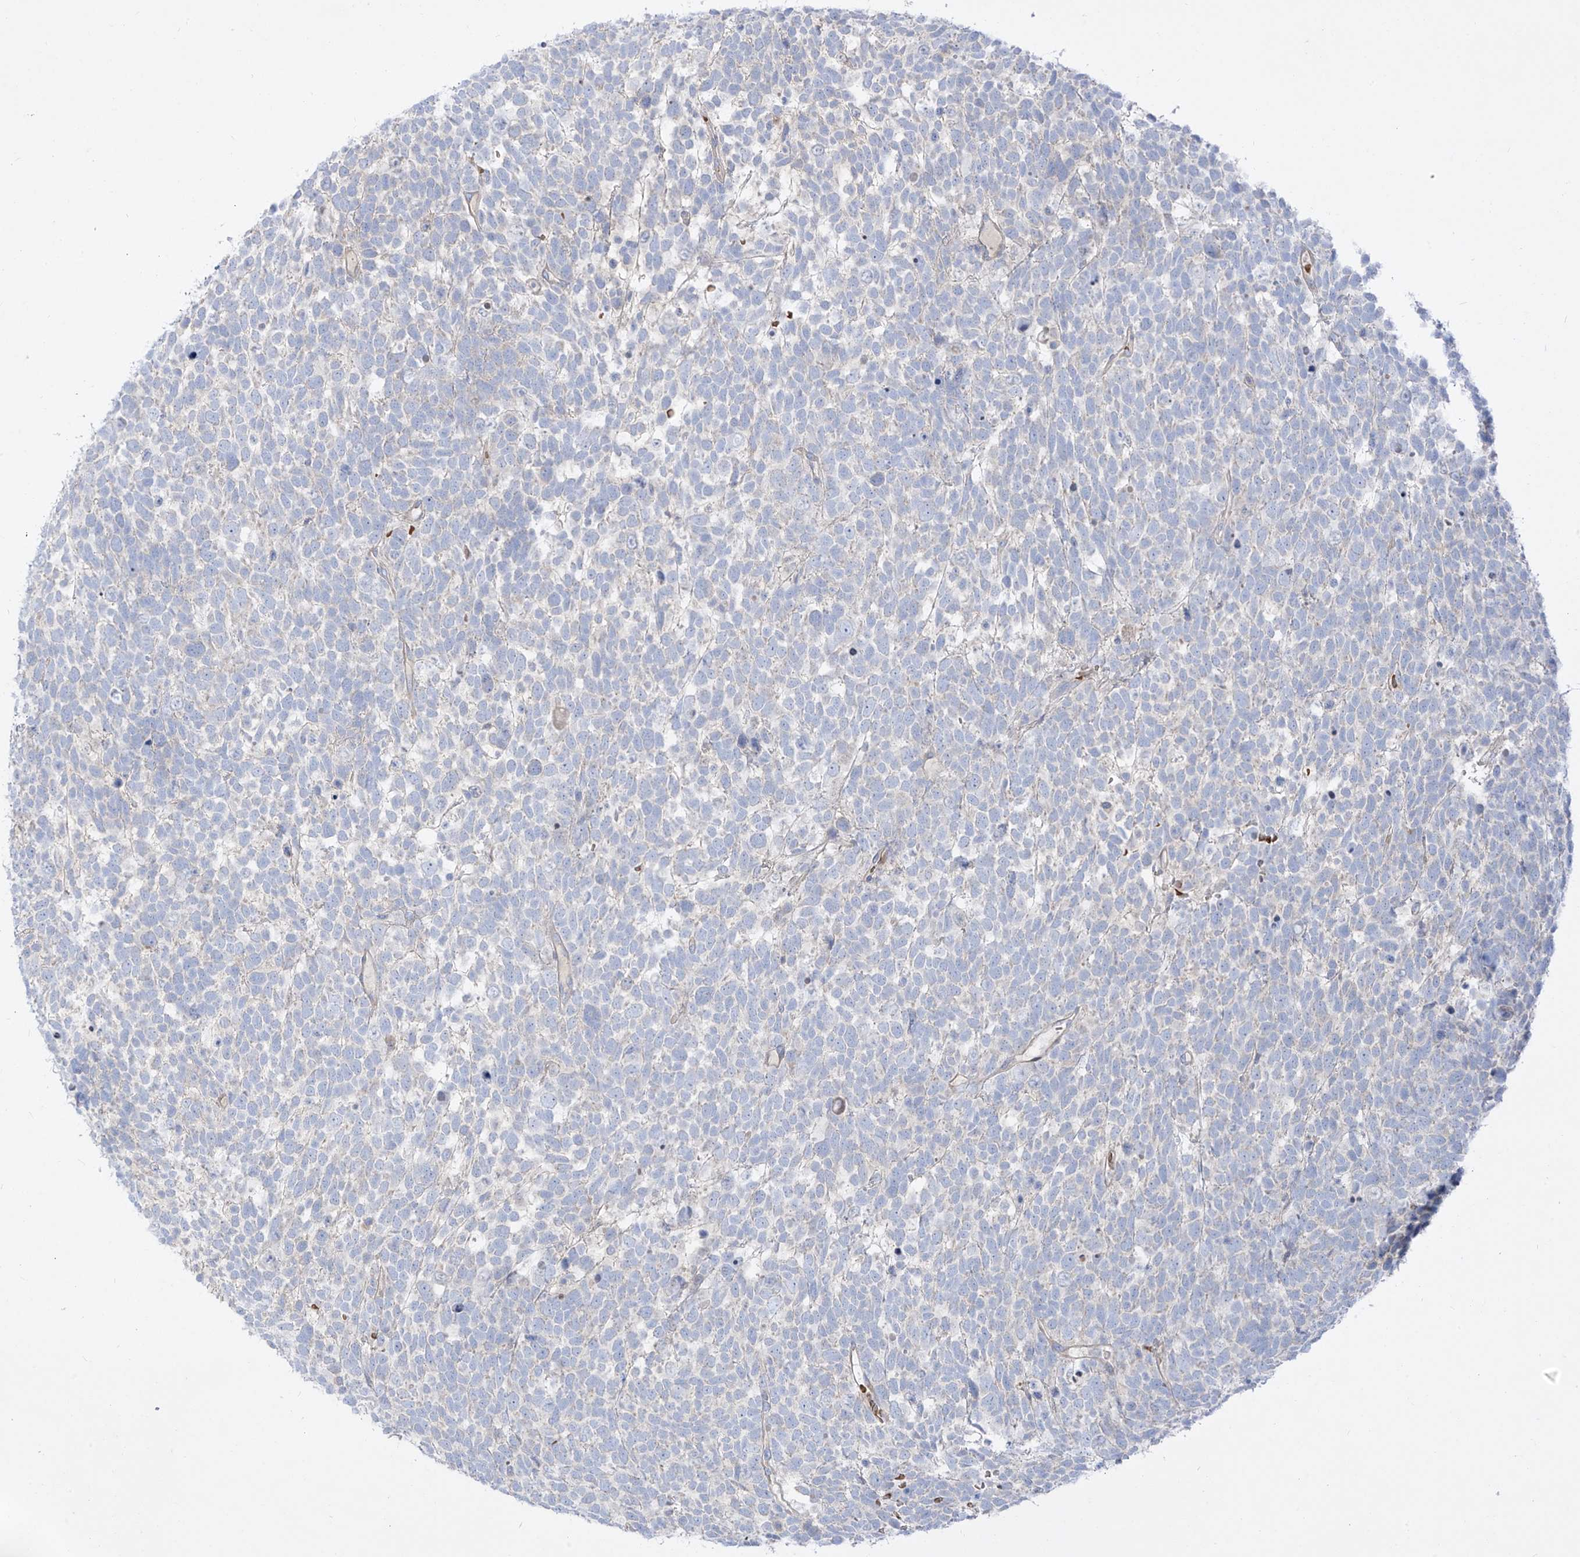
{"staining": {"intensity": "negative", "quantity": "none", "location": "none"}, "tissue": "urothelial cancer", "cell_type": "Tumor cells", "image_type": "cancer", "snomed": [{"axis": "morphology", "description": "Urothelial carcinoma, High grade"}, {"axis": "topography", "description": "Urinary bladder"}], "caption": "A histopathology image of urothelial cancer stained for a protein displays no brown staining in tumor cells.", "gene": "DGKQ", "patient": {"sex": "female", "age": 82}}